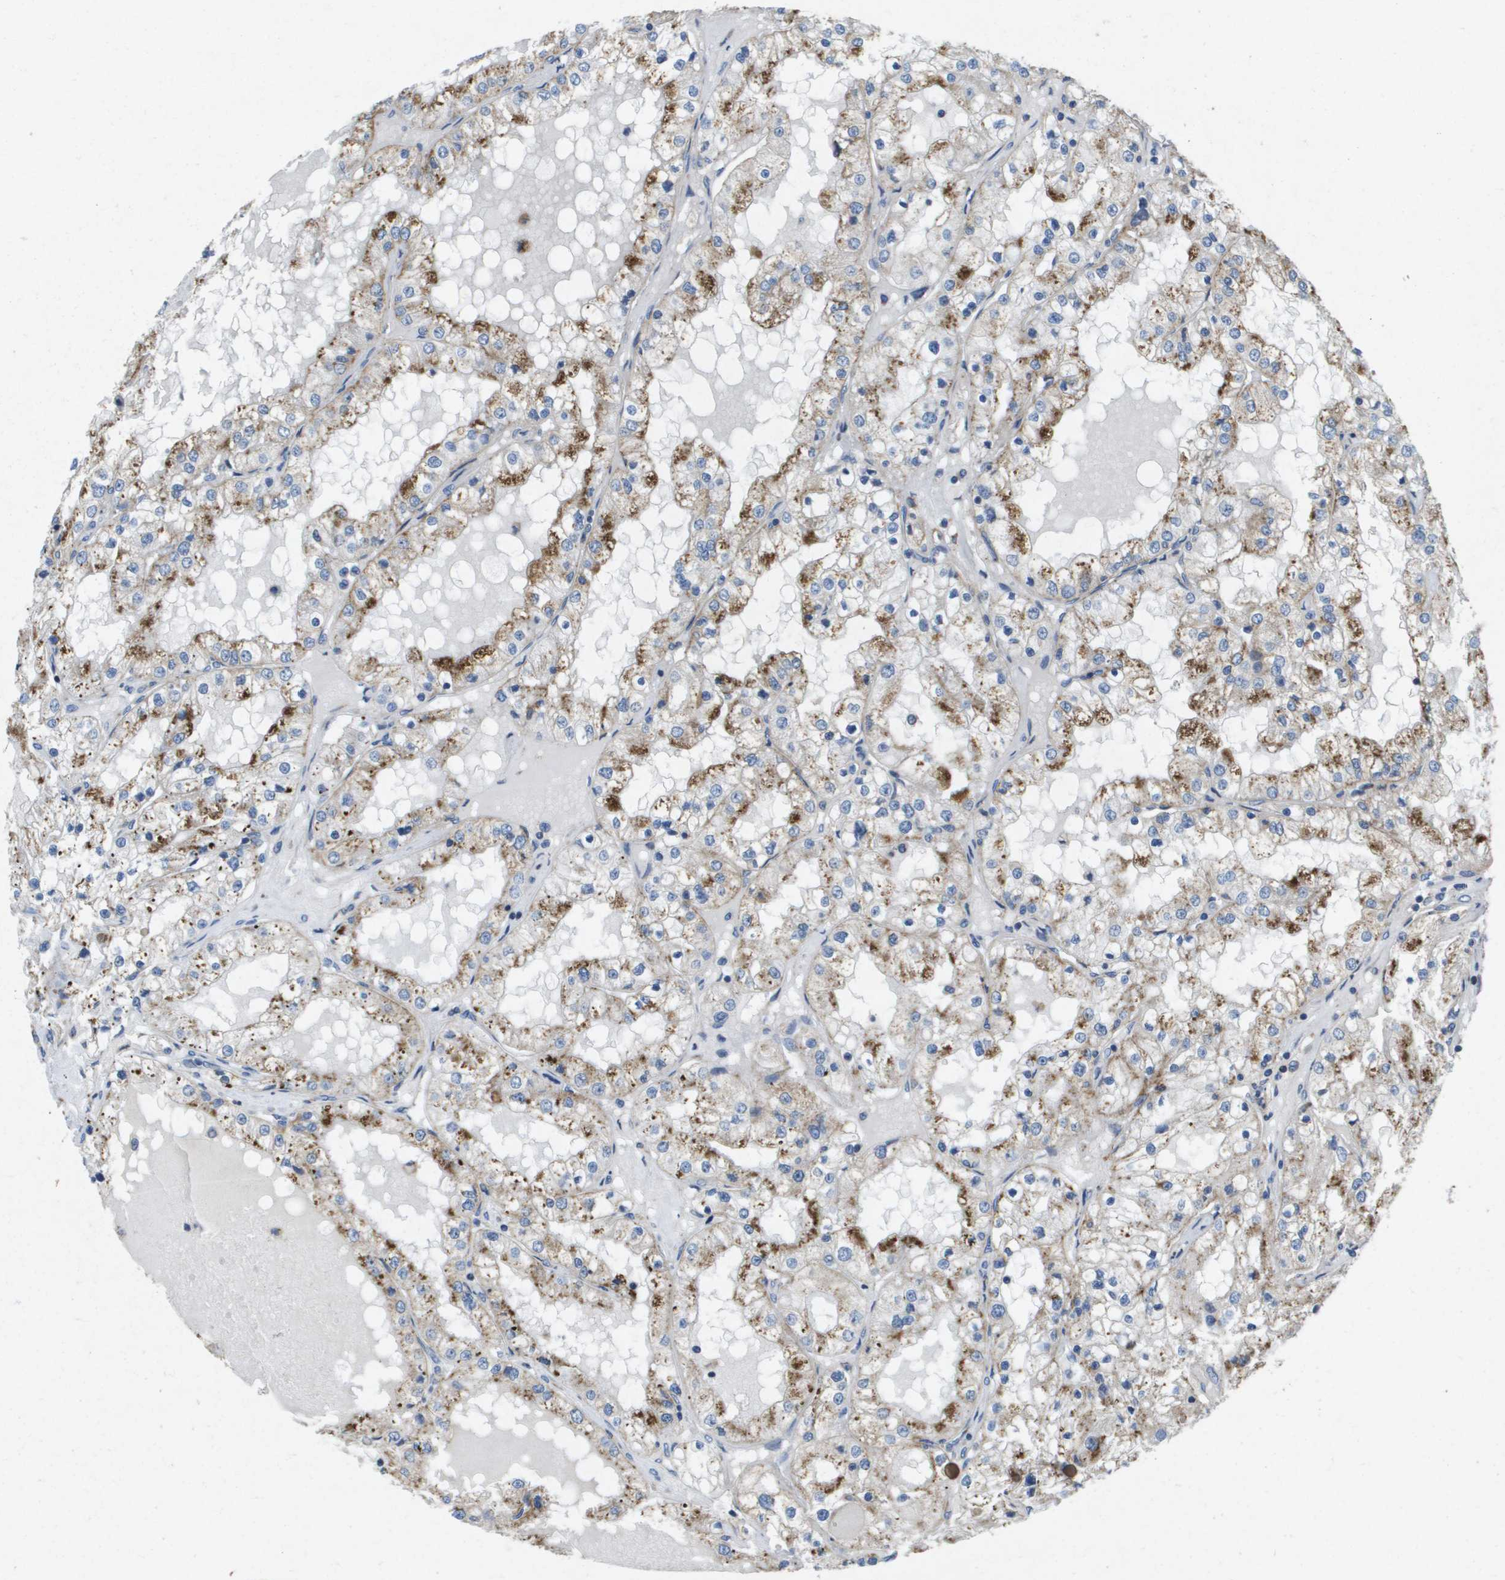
{"staining": {"intensity": "moderate", "quantity": "25%-75%", "location": "cytoplasmic/membranous"}, "tissue": "renal cancer", "cell_type": "Tumor cells", "image_type": "cancer", "snomed": [{"axis": "morphology", "description": "Adenocarcinoma, NOS"}, {"axis": "topography", "description": "Kidney"}], "caption": "Tumor cells display medium levels of moderate cytoplasmic/membranous expression in about 25%-75% of cells in renal cancer. (Brightfield microscopy of DAB IHC at high magnification).", "gene": "B3GNT5", "patient": {"sex": "male", "age": 68}}